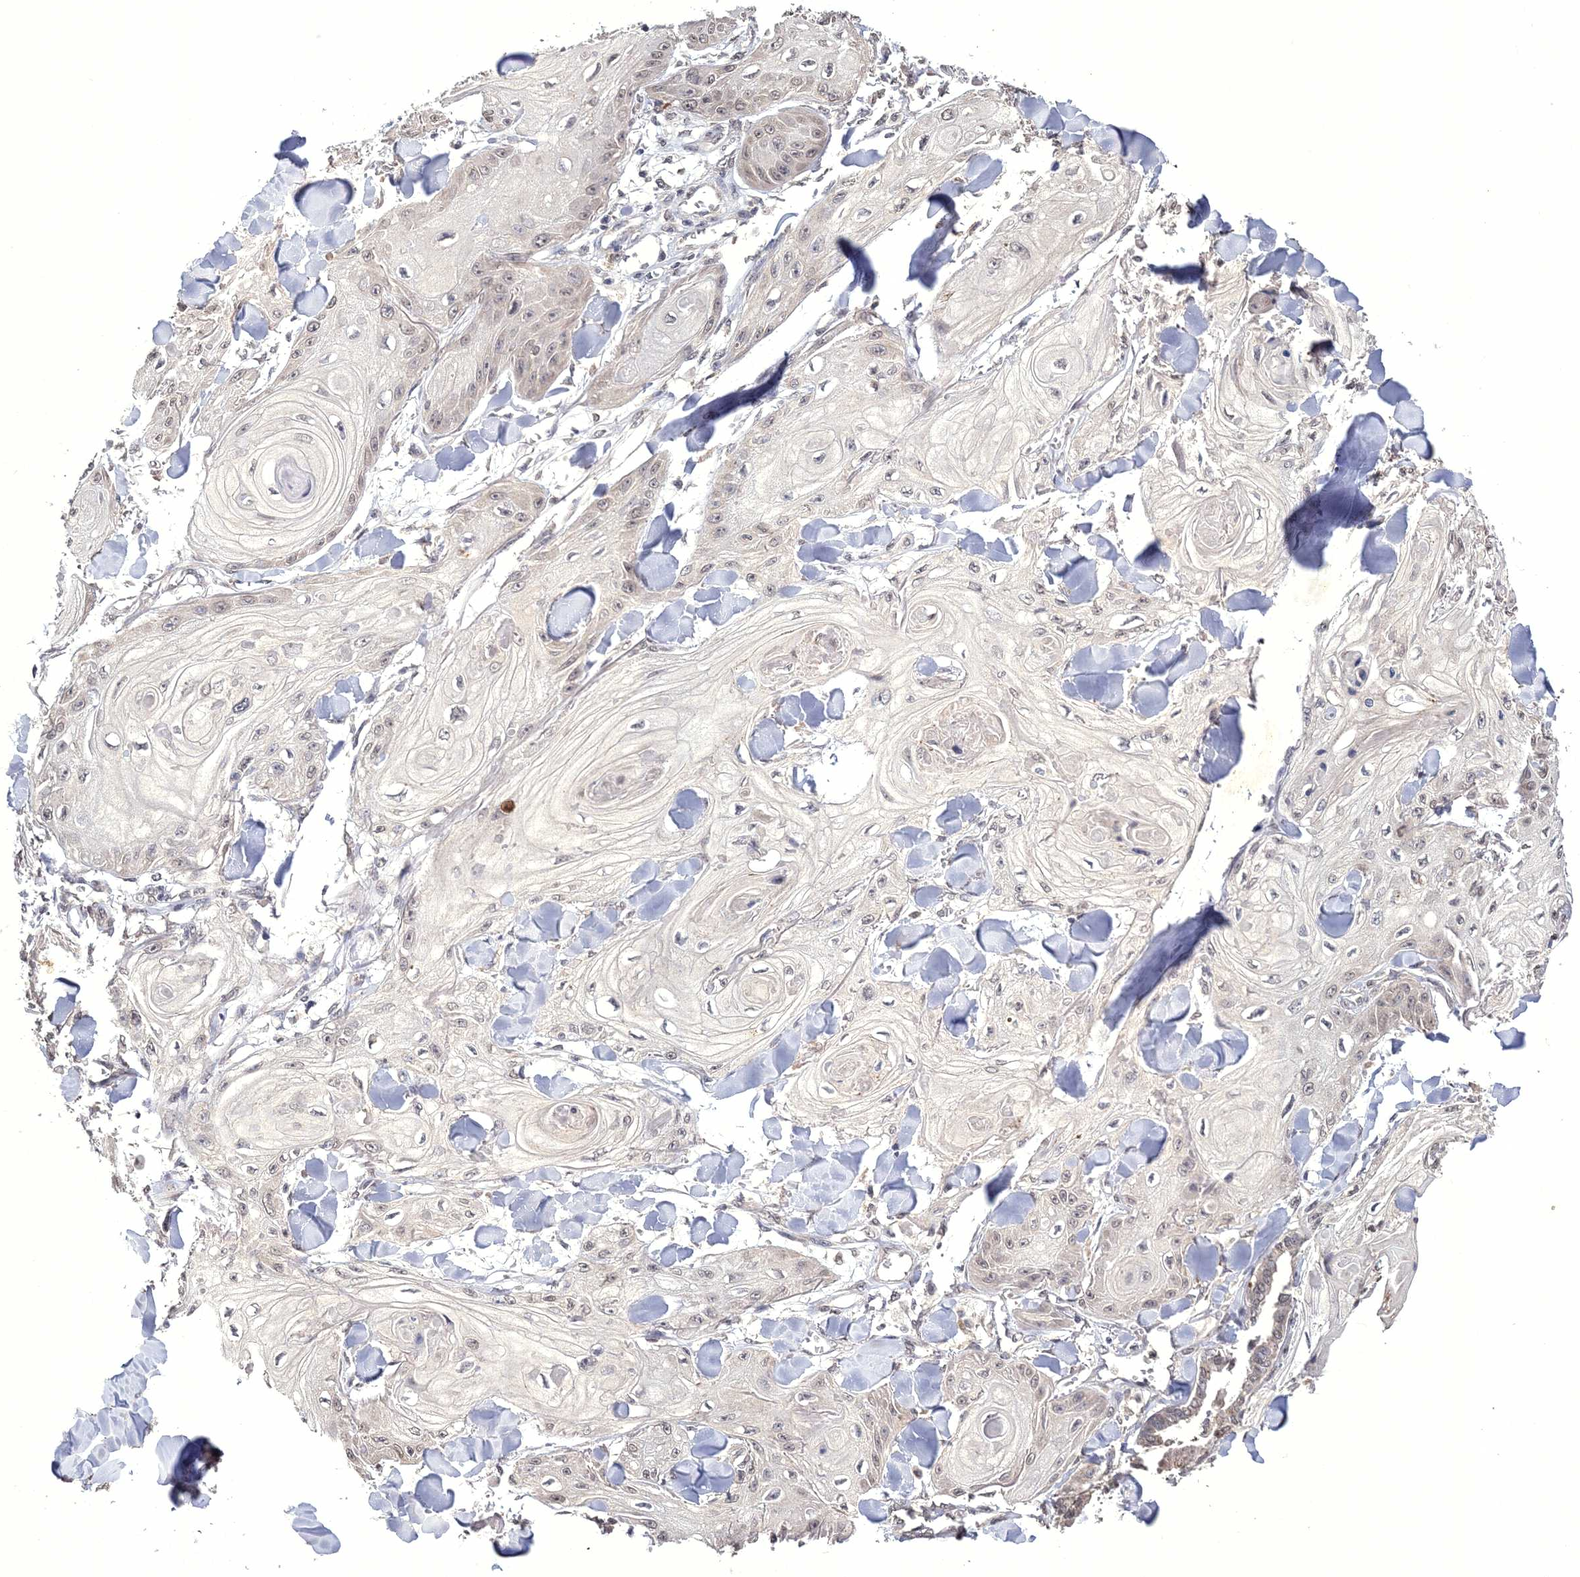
{"staining": {"intensity": "weak", "quantity": ">75%", "location": "nuclear"}, "tissue": "skin cancer", "cell_type": "Tumor cells", "image_type": "cancer", "snomed": [{"axis": "morphology", "description": "Squamous cell carcinoma, NOS"}, {"axis": "topography", "description": "Skin"}], "caption": "Immunohistochemical staining of skin cancer (squamous cell carcinoma) demonstrates low levels of weak nuclear protein staining in approximately >75% of tumor cells. Using DAB (brown) and hematoxylin (blue) stains, captured at high magnification using brightfield microscopy.", "gene": "GPN1", "patient": {"sex": "male", "age": 74}}